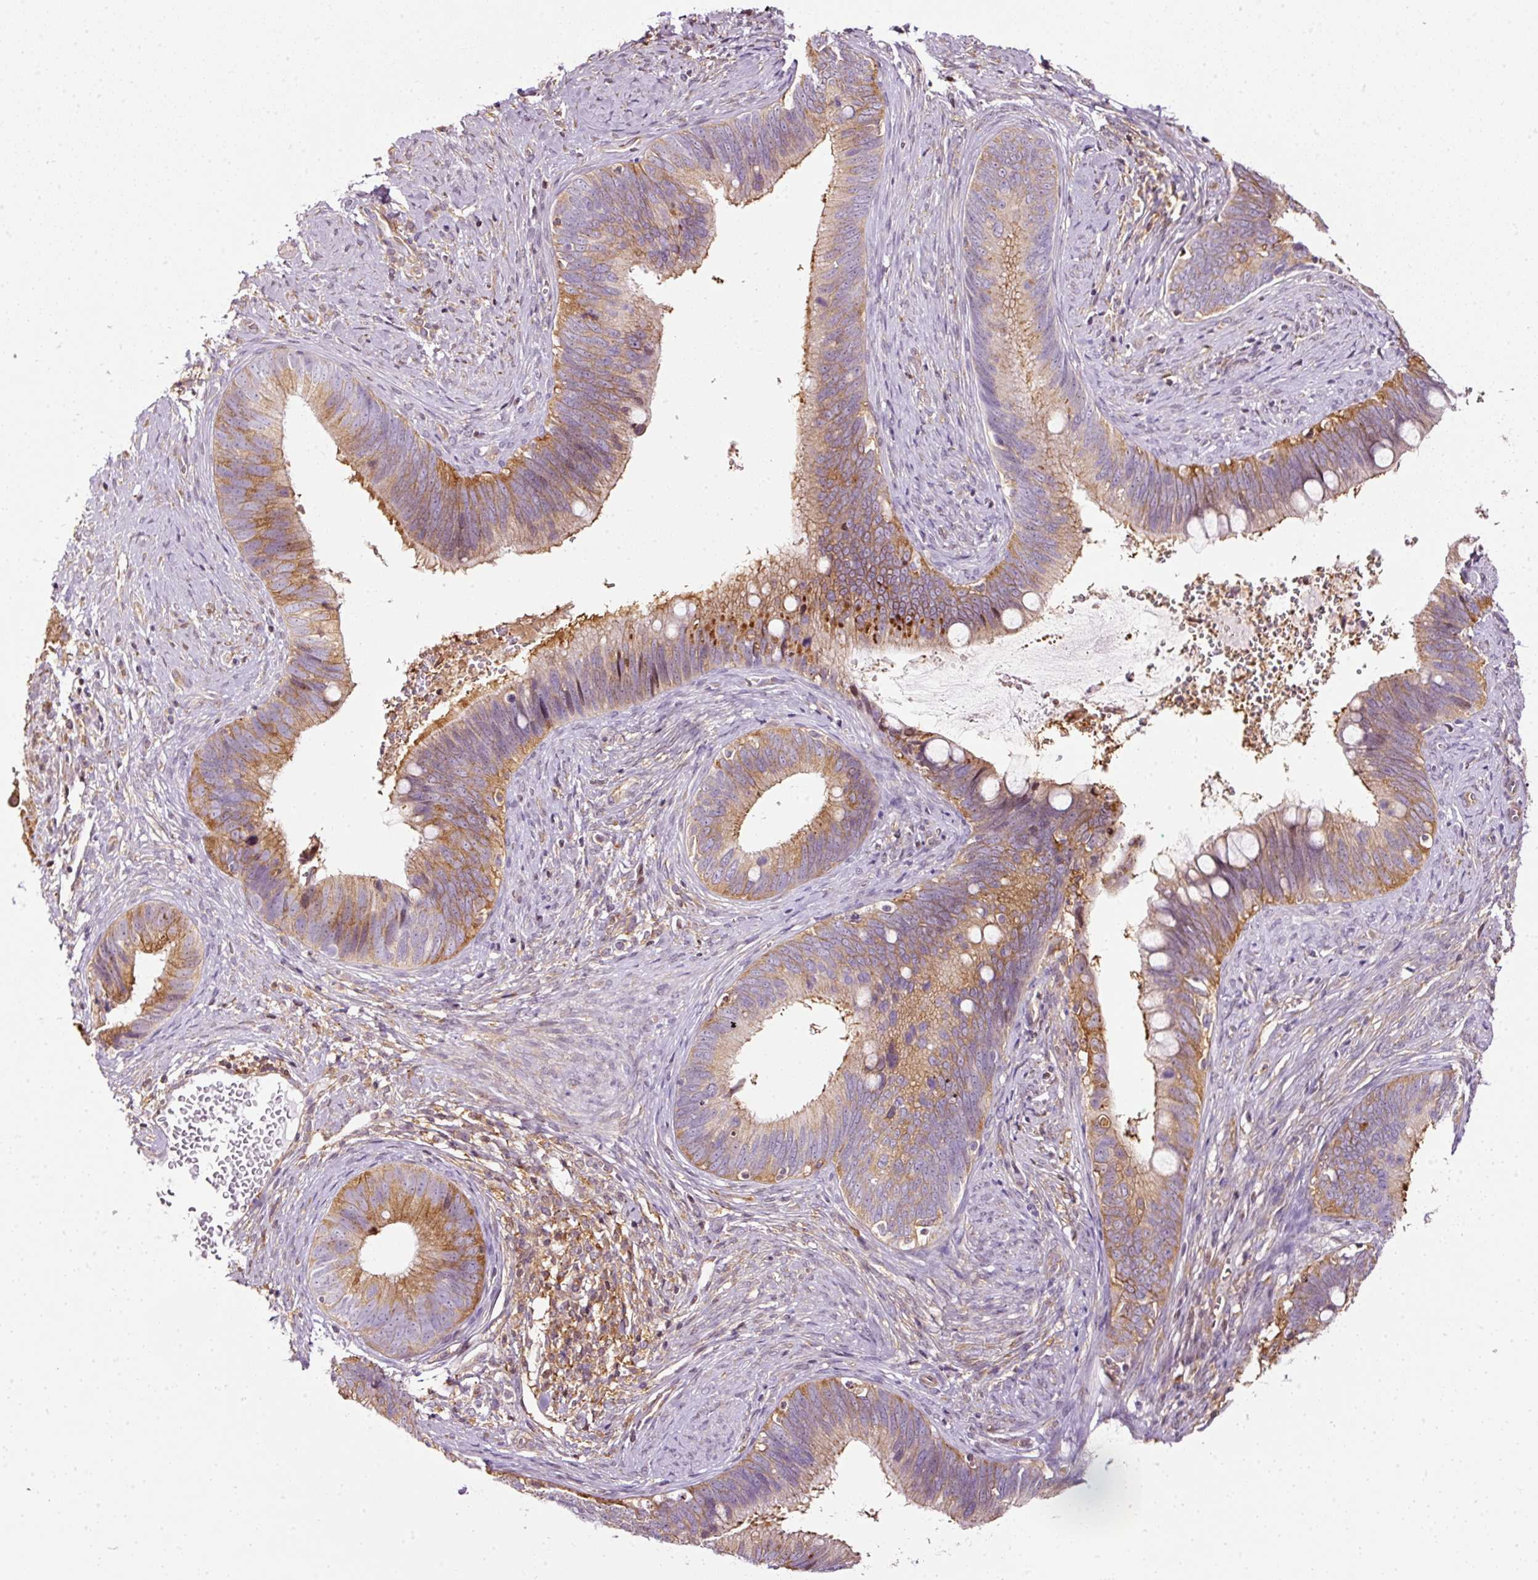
{"staining": {"intensity": "moderate", "quantity": "25%-75%", "location": "cytoplasmic/membranous"}, "tissue": "cervical cancer", "cell_type": "Tumor cells", "image_type": "cancer", "snomed": [{"axis": "morphology", "description": "Adenocarcinoma, NOS"}, {"axis": "topography", "description": "Cervix"}], "caption": "Immunohistochemical staining of cervical cancer (adenocarcinoma) displays moderate cytoplasmic/membranous protein staining in about 25%-75% of tumor cells.", "gene": "SCNM1", "patient": {"sex": "female", "age": 42}}